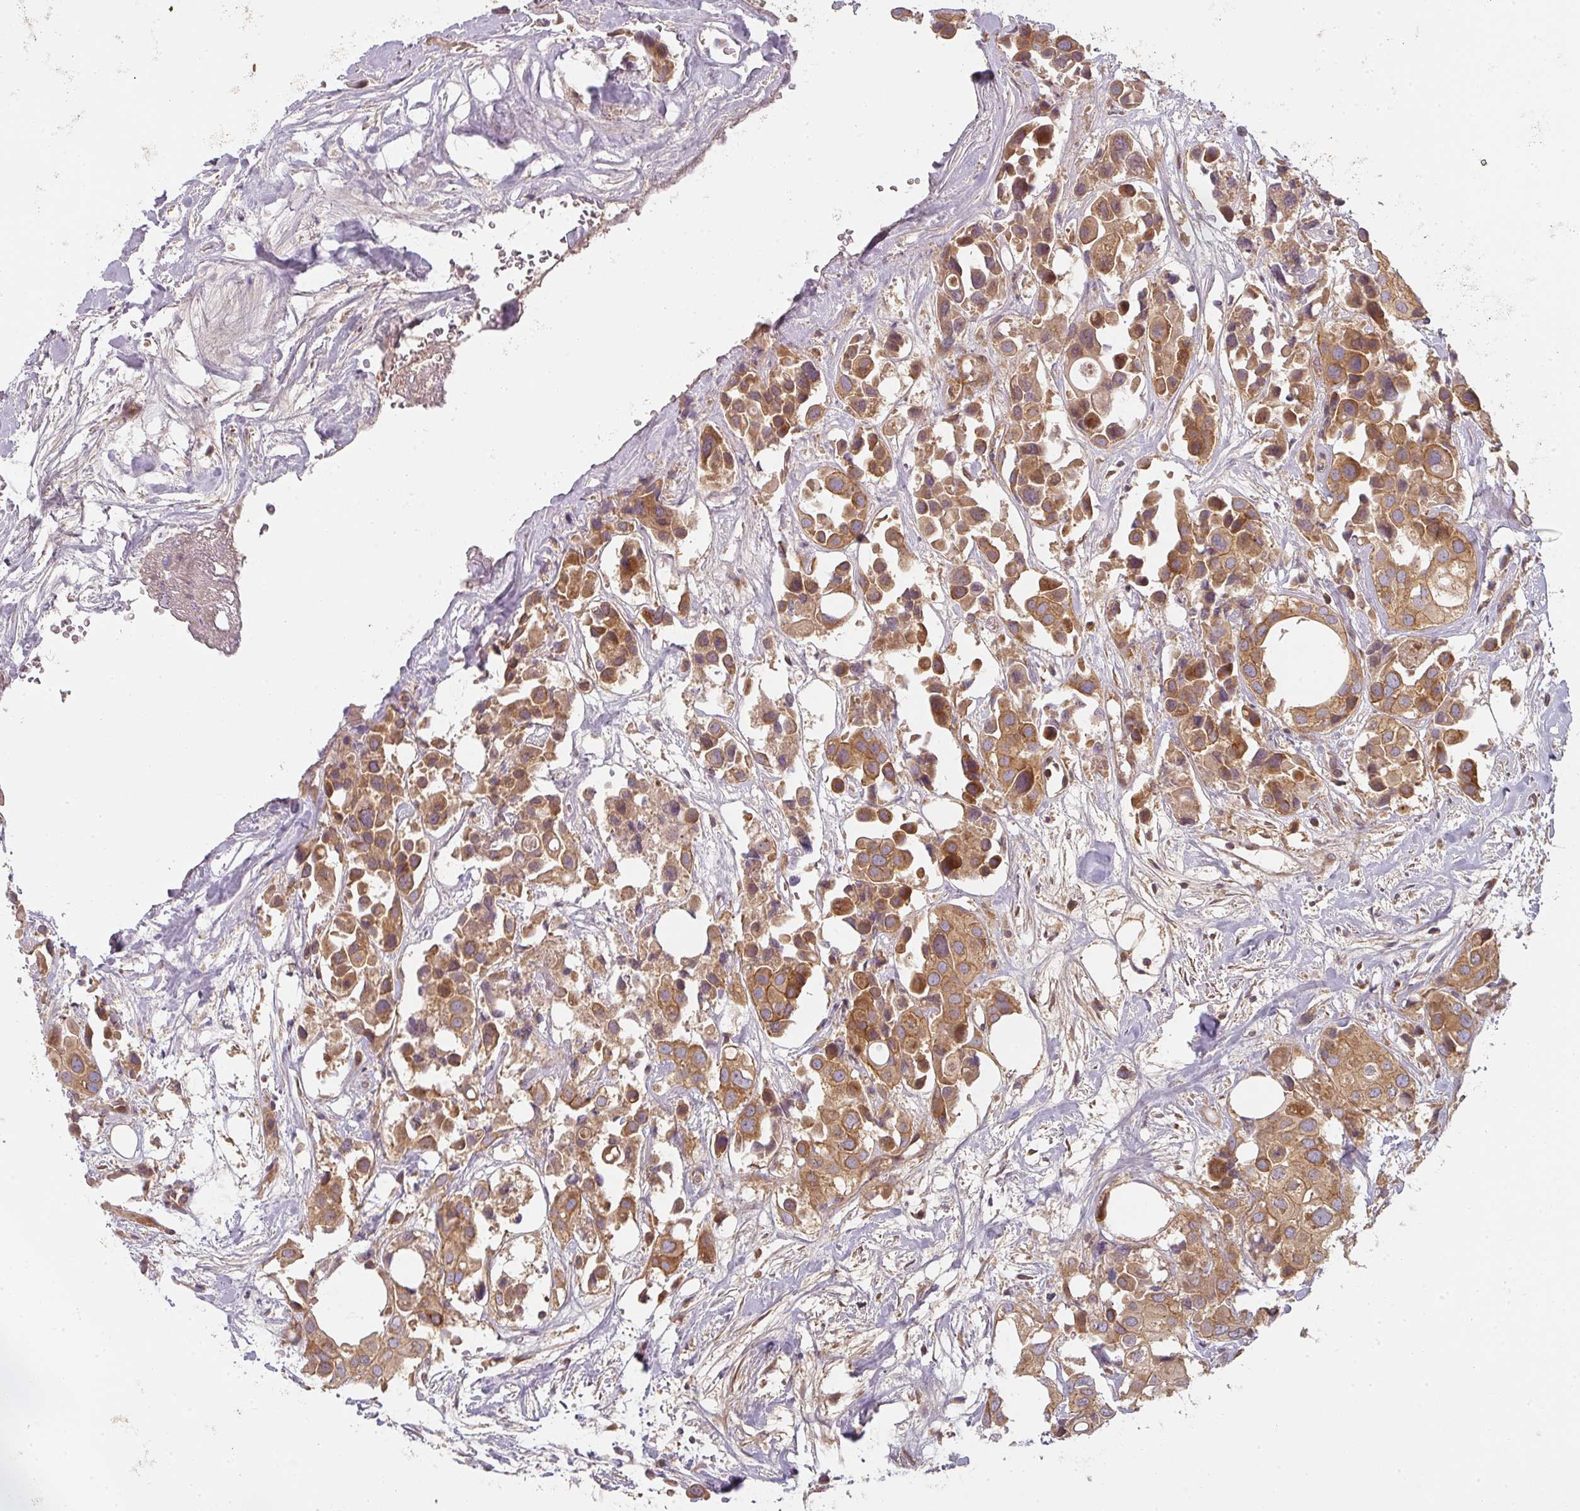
{"staining": {"intensity": "moderate", "quantity": ">75%", "location": "cytoplasmic/membranous"}, "tissue": "urothelial cancer", "cell_type": "Tumor cells", "image_type": "cancer", "snomed": [{"axis": "morphology", "description": "Urothelial carcinoma, High grade"}, {"axis": "topography", "description": "Urinary bladder"}], "caption": "Moderate cytoplasmic/membranous protein expression is appreciated in approximately >75% of tumor cells in urothelial cancer.", "gene": "CNOT1", "patient": {"sex": "male", "age": 64}}